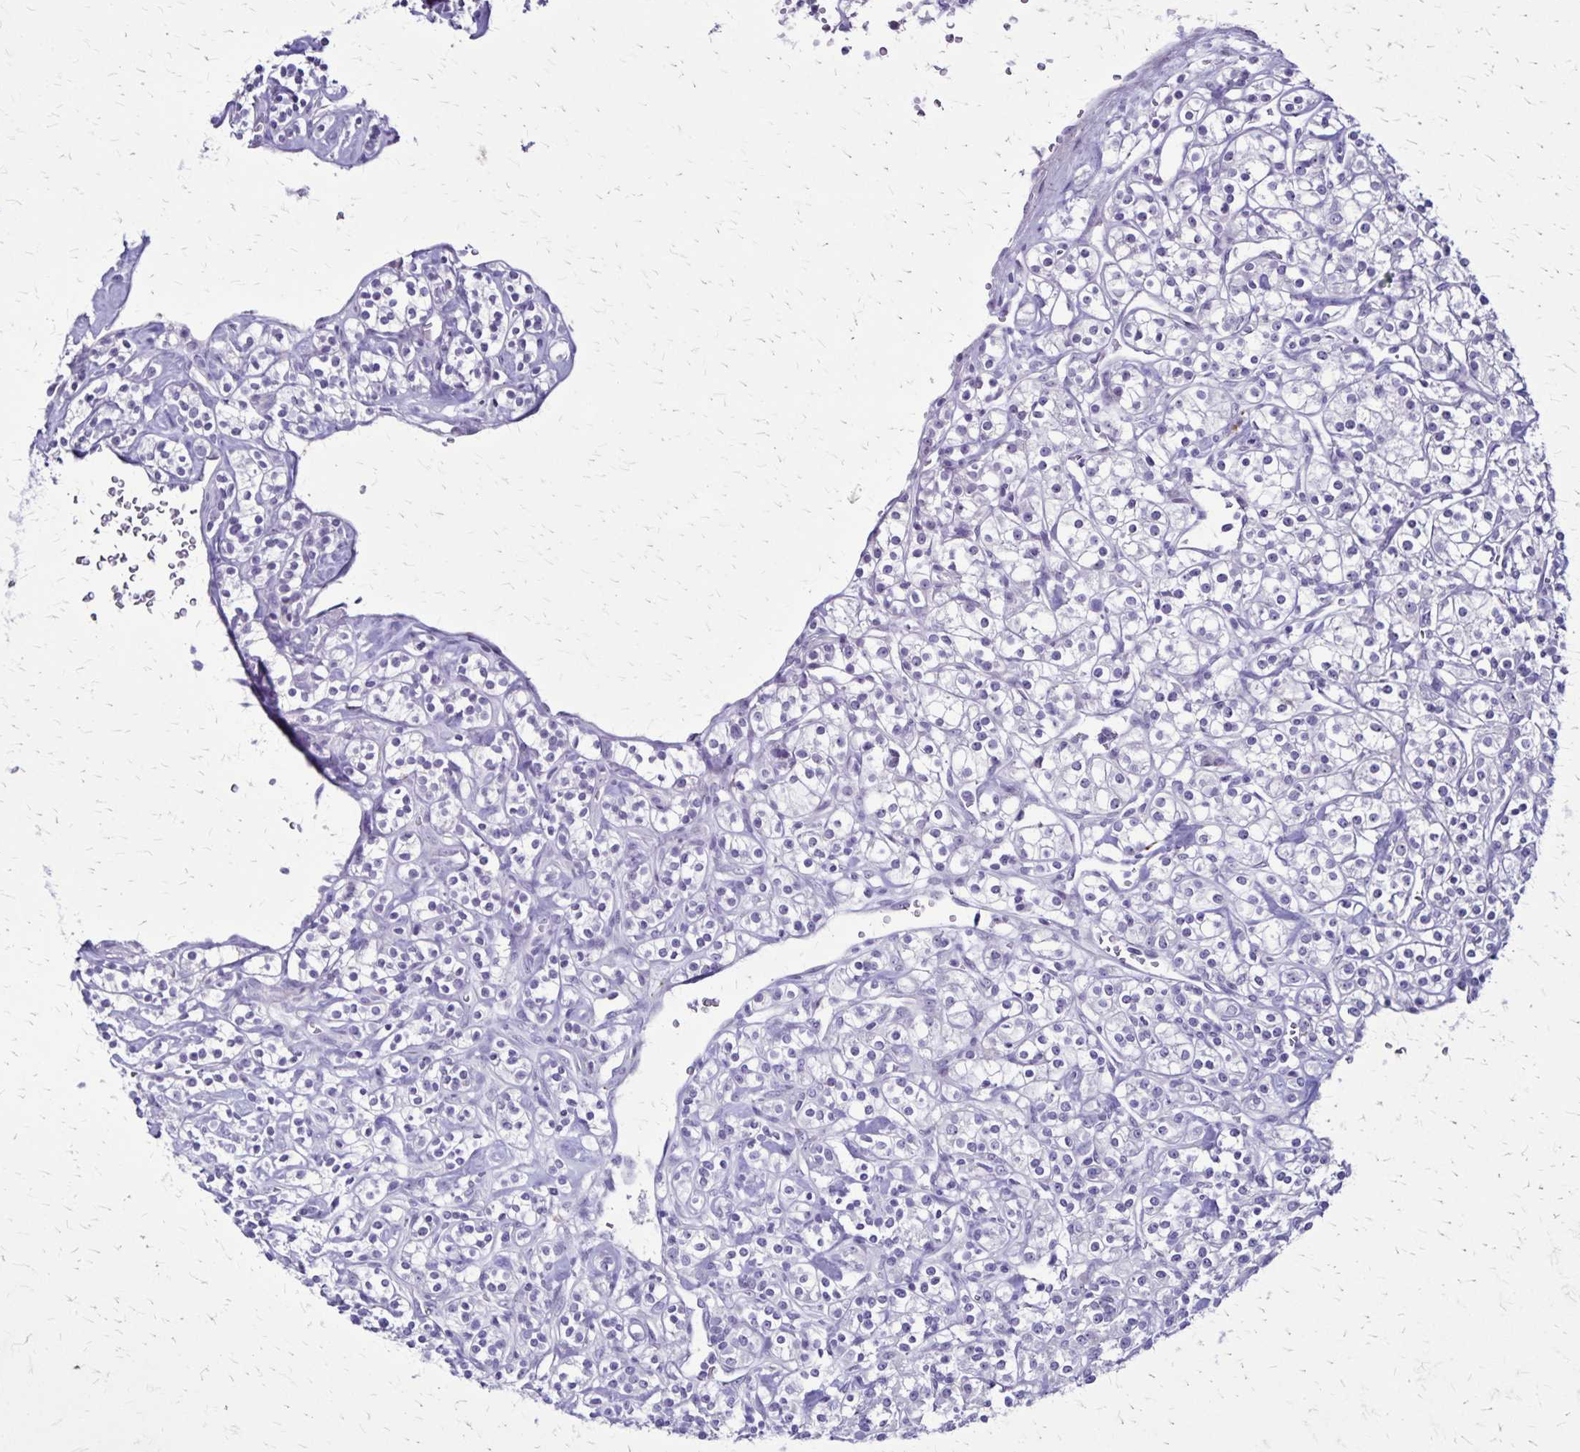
{"staining": {"intensity": "negative", "quantity": "none", "location": "none"}, "tissue": "renal cancer", "cell_type": "Tumor cells", "image_type": "cancer", "snomed": [{"axis": "morphology", "description": "Adenocarcinoma, NOS"}, {"axis": "topography", "description": "Kidney"}], "caption": "Tumor cells show no significant protein expression in renal adenocarcinoma. (Stains: DAB (3,3'-diaminobenzidine) immunohistochemistry (IHC) with hematoxylin counter stain, Microscopy: brightfield microscopy at high magnification).", "gene": "OR51B5", "patient": {"sex": "male", "age": 77}}